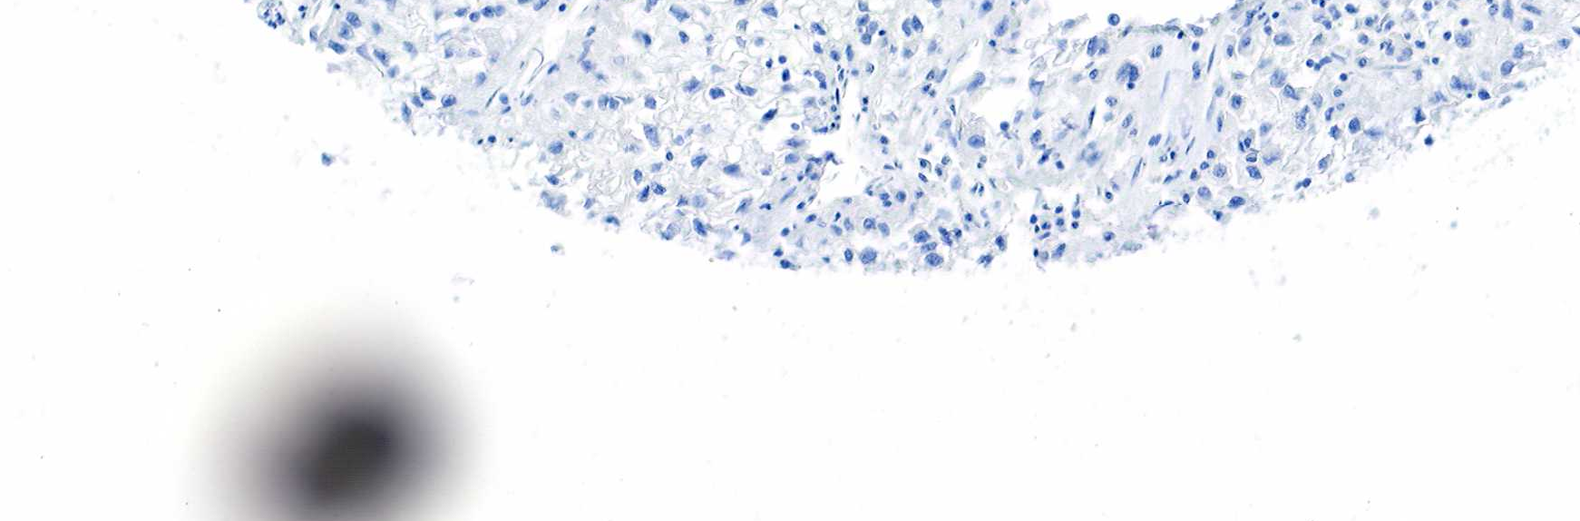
{"staining": {"intensity": "negative", "quantity": "none", "location": "none"}, "tissue": "renal cancer", "cell_type": "Tumor cells", "image_type": "cancer", "snomed": [{"axis": "morphology", "description": "Adenocarcinoma, NOS"}, {"axis": "topography", "description": "Kidney"}], "caption": "Tumor cells are negative for brown protein staining in renal cancer.", "gene": "INHA", "patient": {"sex": "male", "age": 59}}